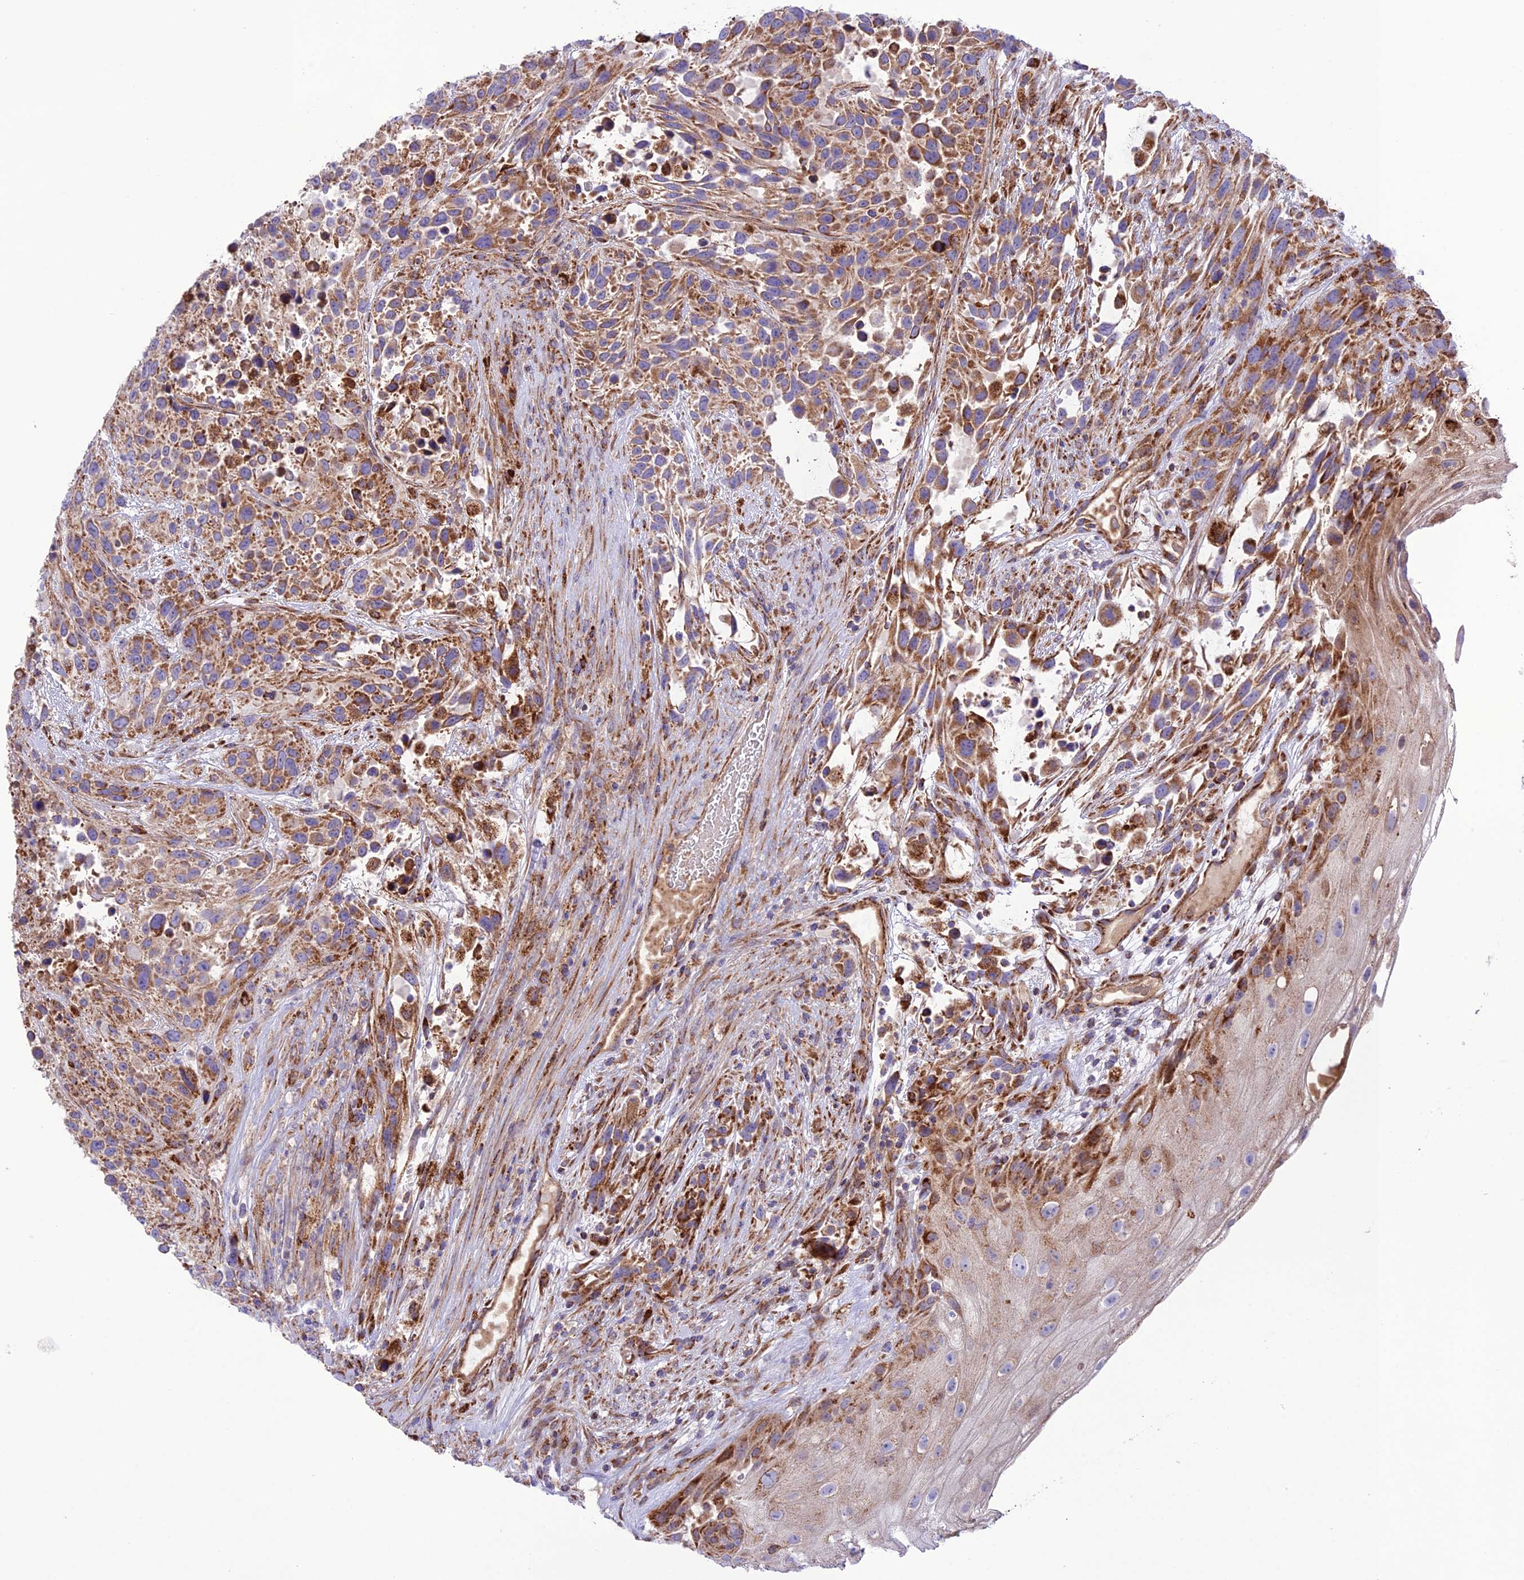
{"staining": {"intensity": "moderate", "quantity": ">75%", "location": "cytoplasmic/membranous"}, "tissue": "urothelial cancer", "cell_type": "Tumor cells", "image_type": "cancer", "snomed": [{"axis": "morphology", "description": "Urothelial carcinoma, High grade"}, {"axis": "topography", "description": "Urinary bladder"}], "caption": "This is an image of IHC staining of urothelial cancer, which shows moderate staining in the cytoplasmic/membranous of tumor cells.", "gene": "UAP1L1", "patient": {"sex": "female", "age": 70}}